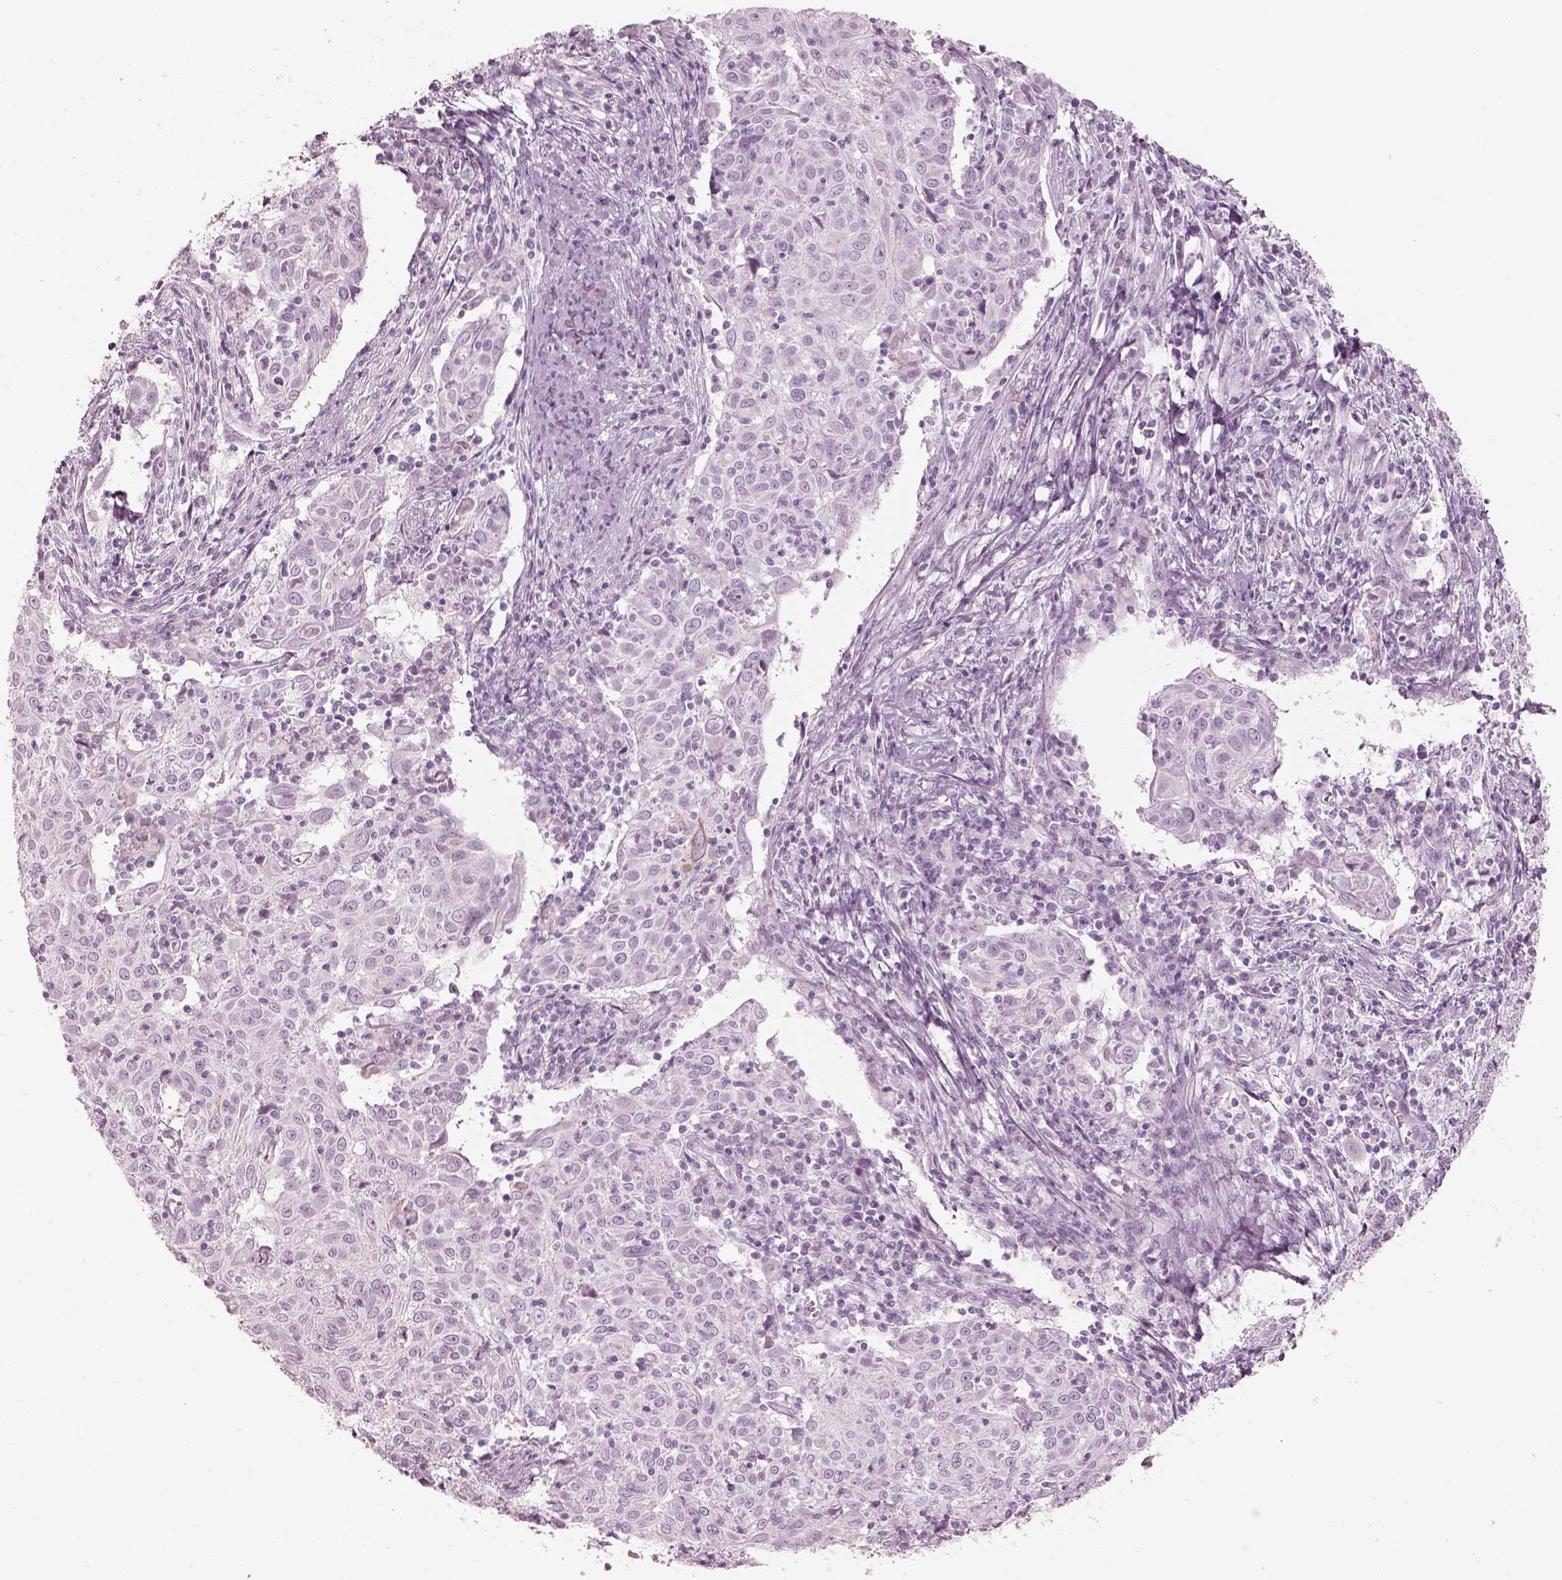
{"staining": {"intensity": "negative", "quantity": "none", "location": "none"}, "tissue": "cervical cancer", "cell_type": "Tumor cells", "image_type": "cancer", "snomed": [{"axis": "morphology", "description": "Squamous cell carcinoma, NOS"}, {"axis": "topography", "description": "Cervix"}], "caption": "Protein analysis of cervical cancer (squamous cell carcinoma) reveals no significant expression in tumor cells.", "gene": "PON3", "patient": {"sex": "female", "age": 39}}